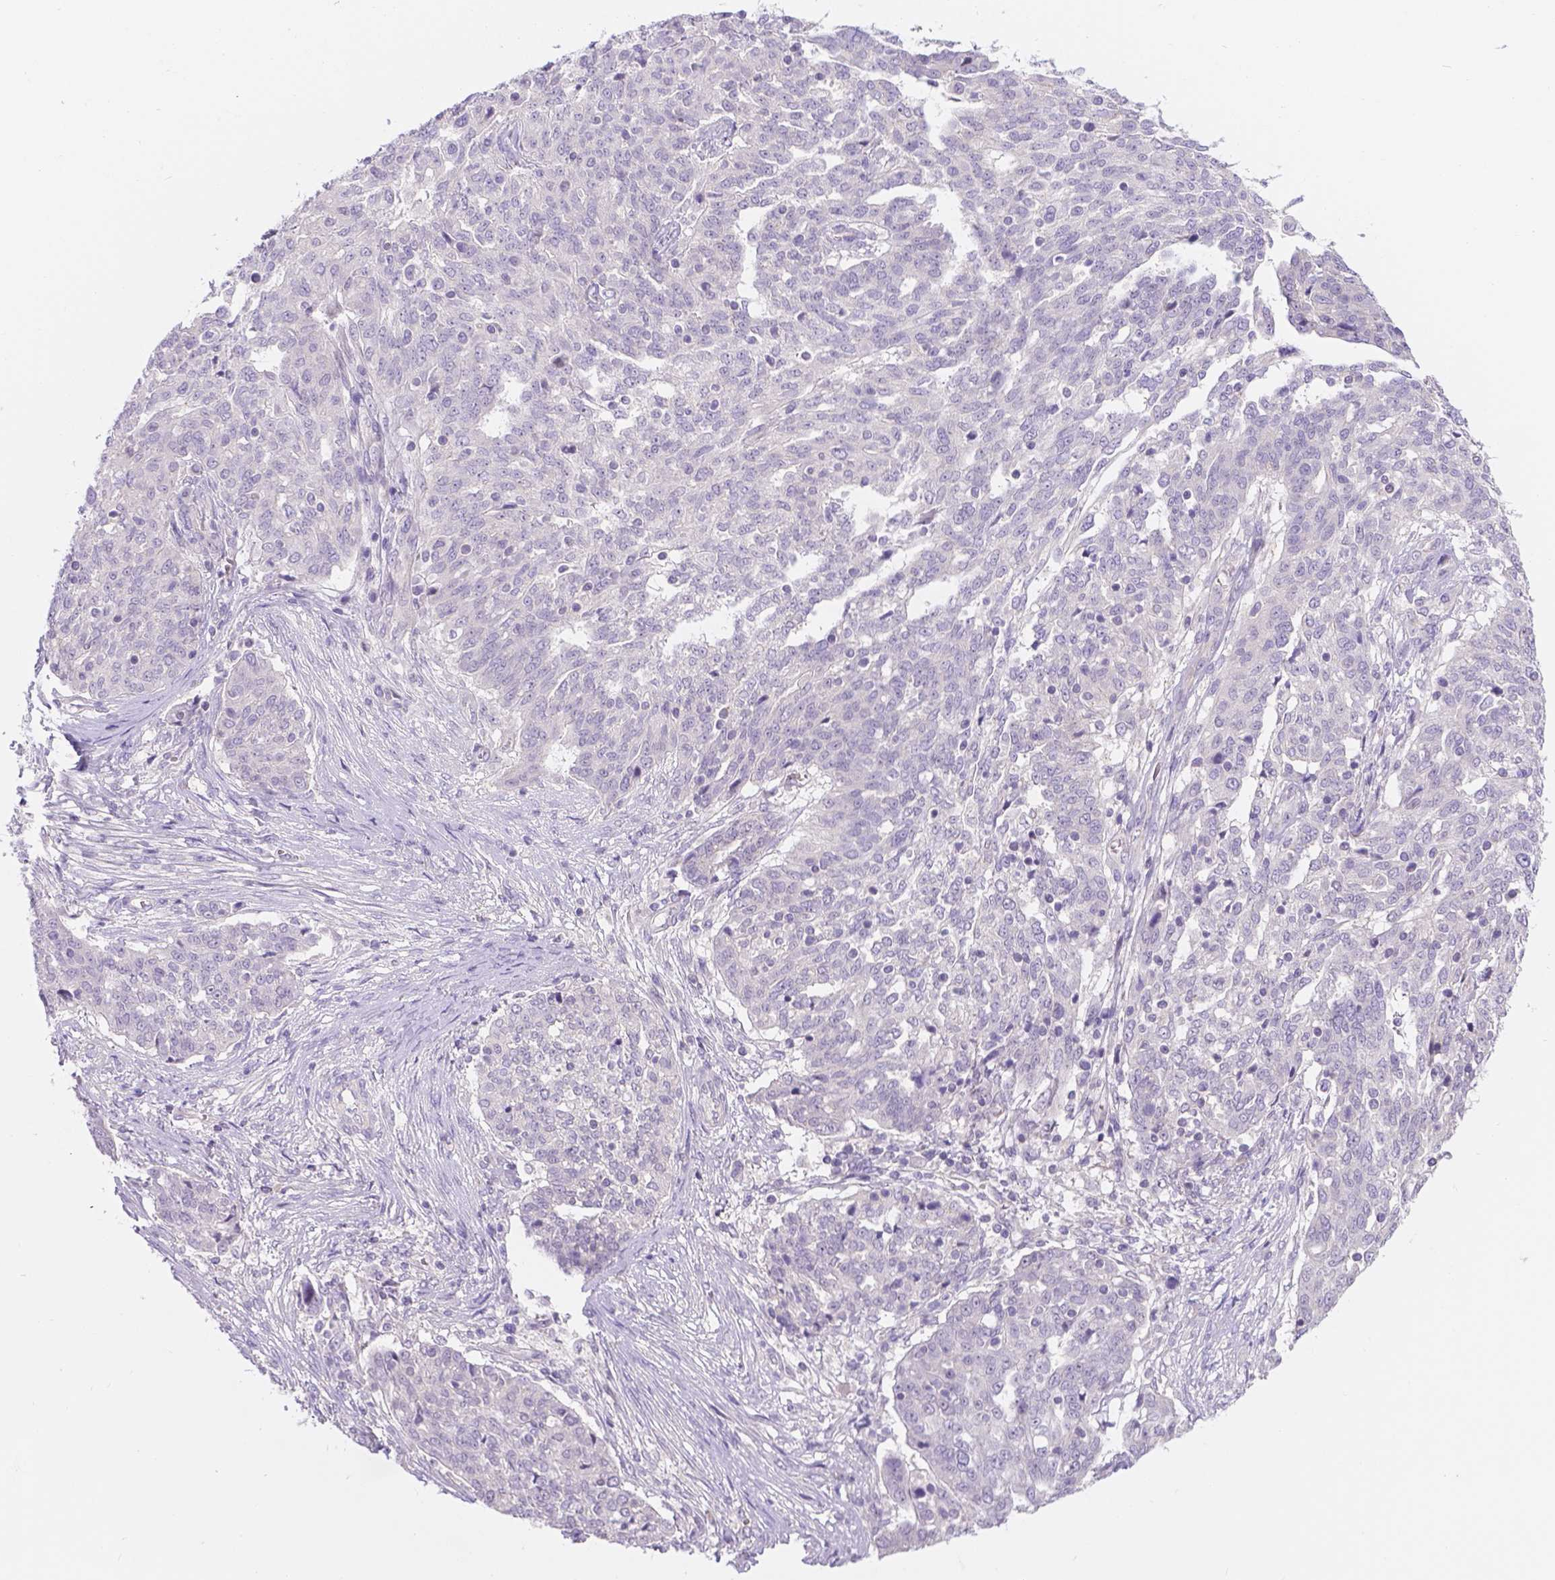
{"staining": {"intensity": "negative", "quantity": "none", "location": "none"}, "tissue": "ovarian cancer", "cell_type": "Tumor cells", "image_type": "cancer", "snomed": [{"axis": "morphology", "description": "Cystadenocarcinoma, serous, NOS"}, {"axis": "topography", "description": "Ovary"}], "caption": "The immunohistochemistry (IHC) histopathology image has no significant positivity in tumor cells of ovarian cancer tissue.", "gene": "CD96", "patient": {"sex": "female", "age": 67}}